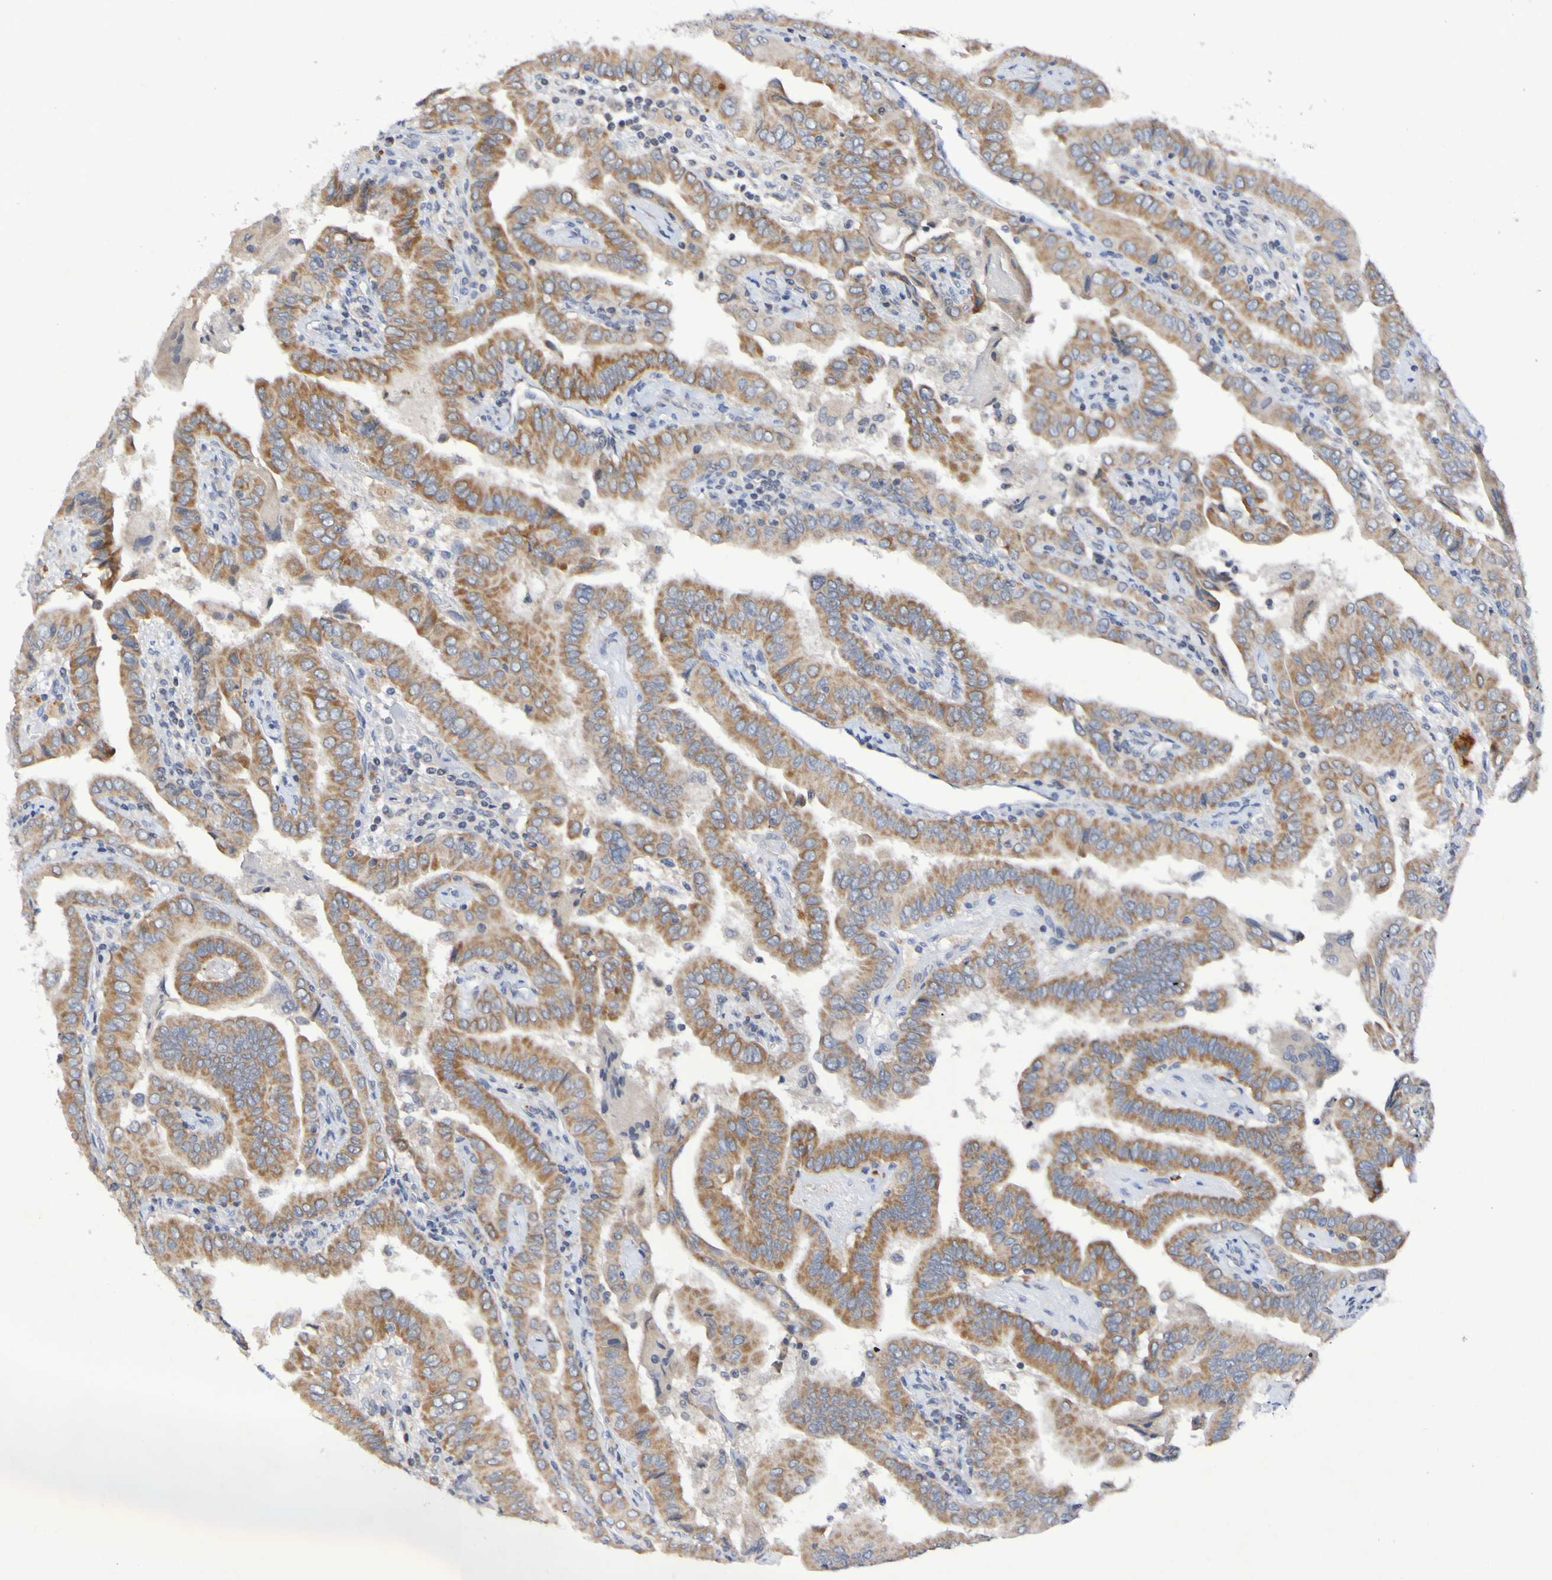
{"staining": {"intensity": "moderate", "quantity": ">75%", "location": "cytoplasmic/membranous"}, "tissue": "thyroid cancer", "cell_type": "Tumor cells", "image_type": "cancer", "snomed": [{"axis": "morphology", "description": "Papillary adenocarcinoma, NOS"}, {"axis": "topography", "description": "Thyroid gland"}], "caption": "Brown immunohistochemical staining in human papillary adenocarcinoma (thyroid) displays moderate cytoplasmic/membranous expression in about >75% of tumor cells. (Stains: DAB (3,3'-diaminobenzidine) in brown, nuclei in blue, Microscopy: brightfield microscopy at high magnification).", "gene": "PTP4A2", "patient": {"sex": "male", "age": 33}}